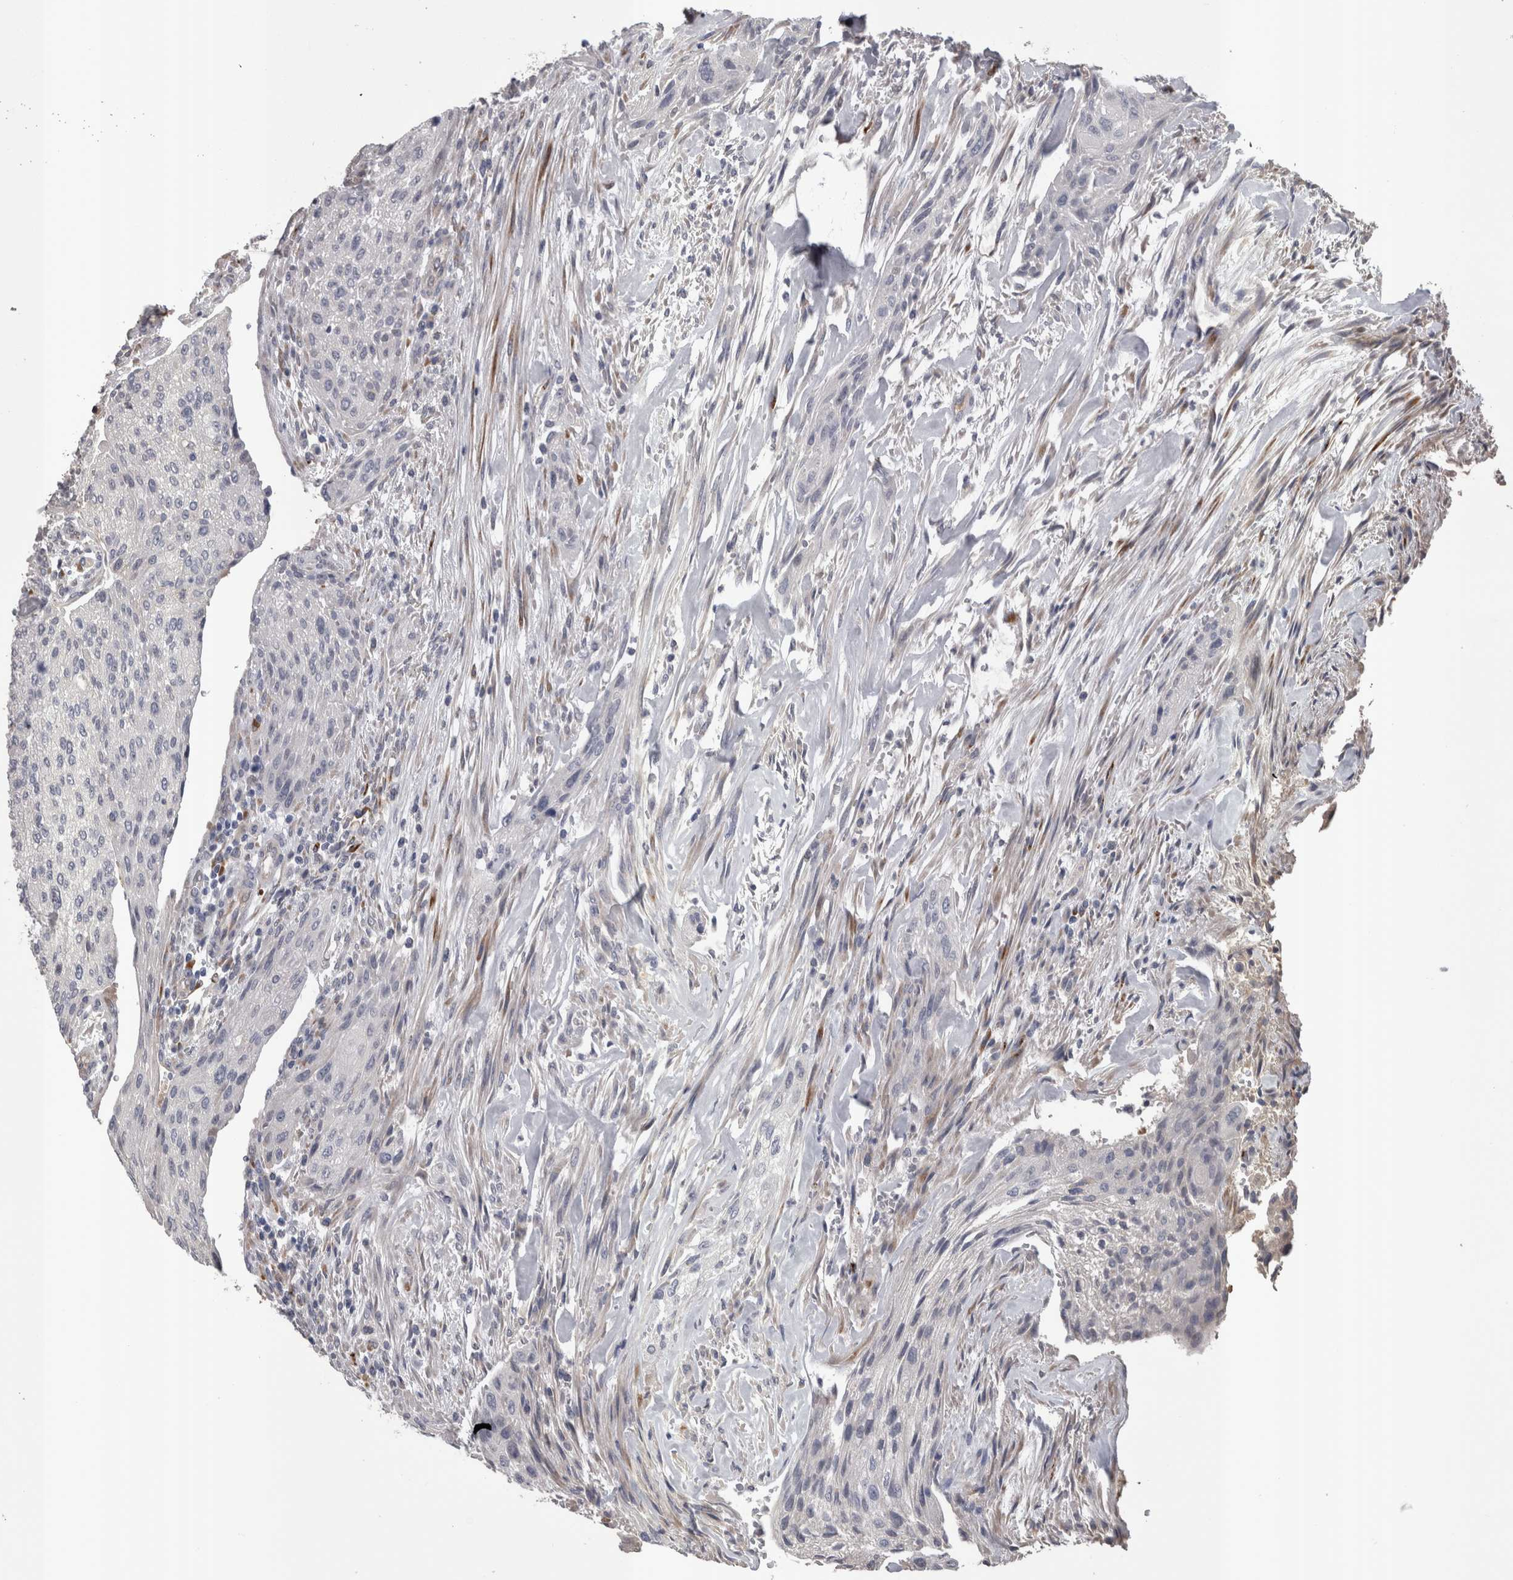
{"staining": {"intensity": "negative", "quantity": "none", "location": "none"}, "tissue": "urothelial cancer", "cell_type": "Tumor cells", "image_type": "cancer", "snomed": [{"axis": "morphology", "description": "Urothelial carcinoma, Low grade"}, {"axis": "morphology", "description": "Urothelial carcinoma, High grade"}, {"axis": "topography", "description": "Urinary bladder"}], "caption": "Protein analysis of high-grade urothelial carcinoma reveals no significant positivity in tumor cells. (Stains: DAB immunohistochemistry (IHC) with hematoxylin counter stain, Microscopy: brightfield microscopy at high magnification).", "gene": "STC1", "patient": {"sex": "male", "age": 35}}